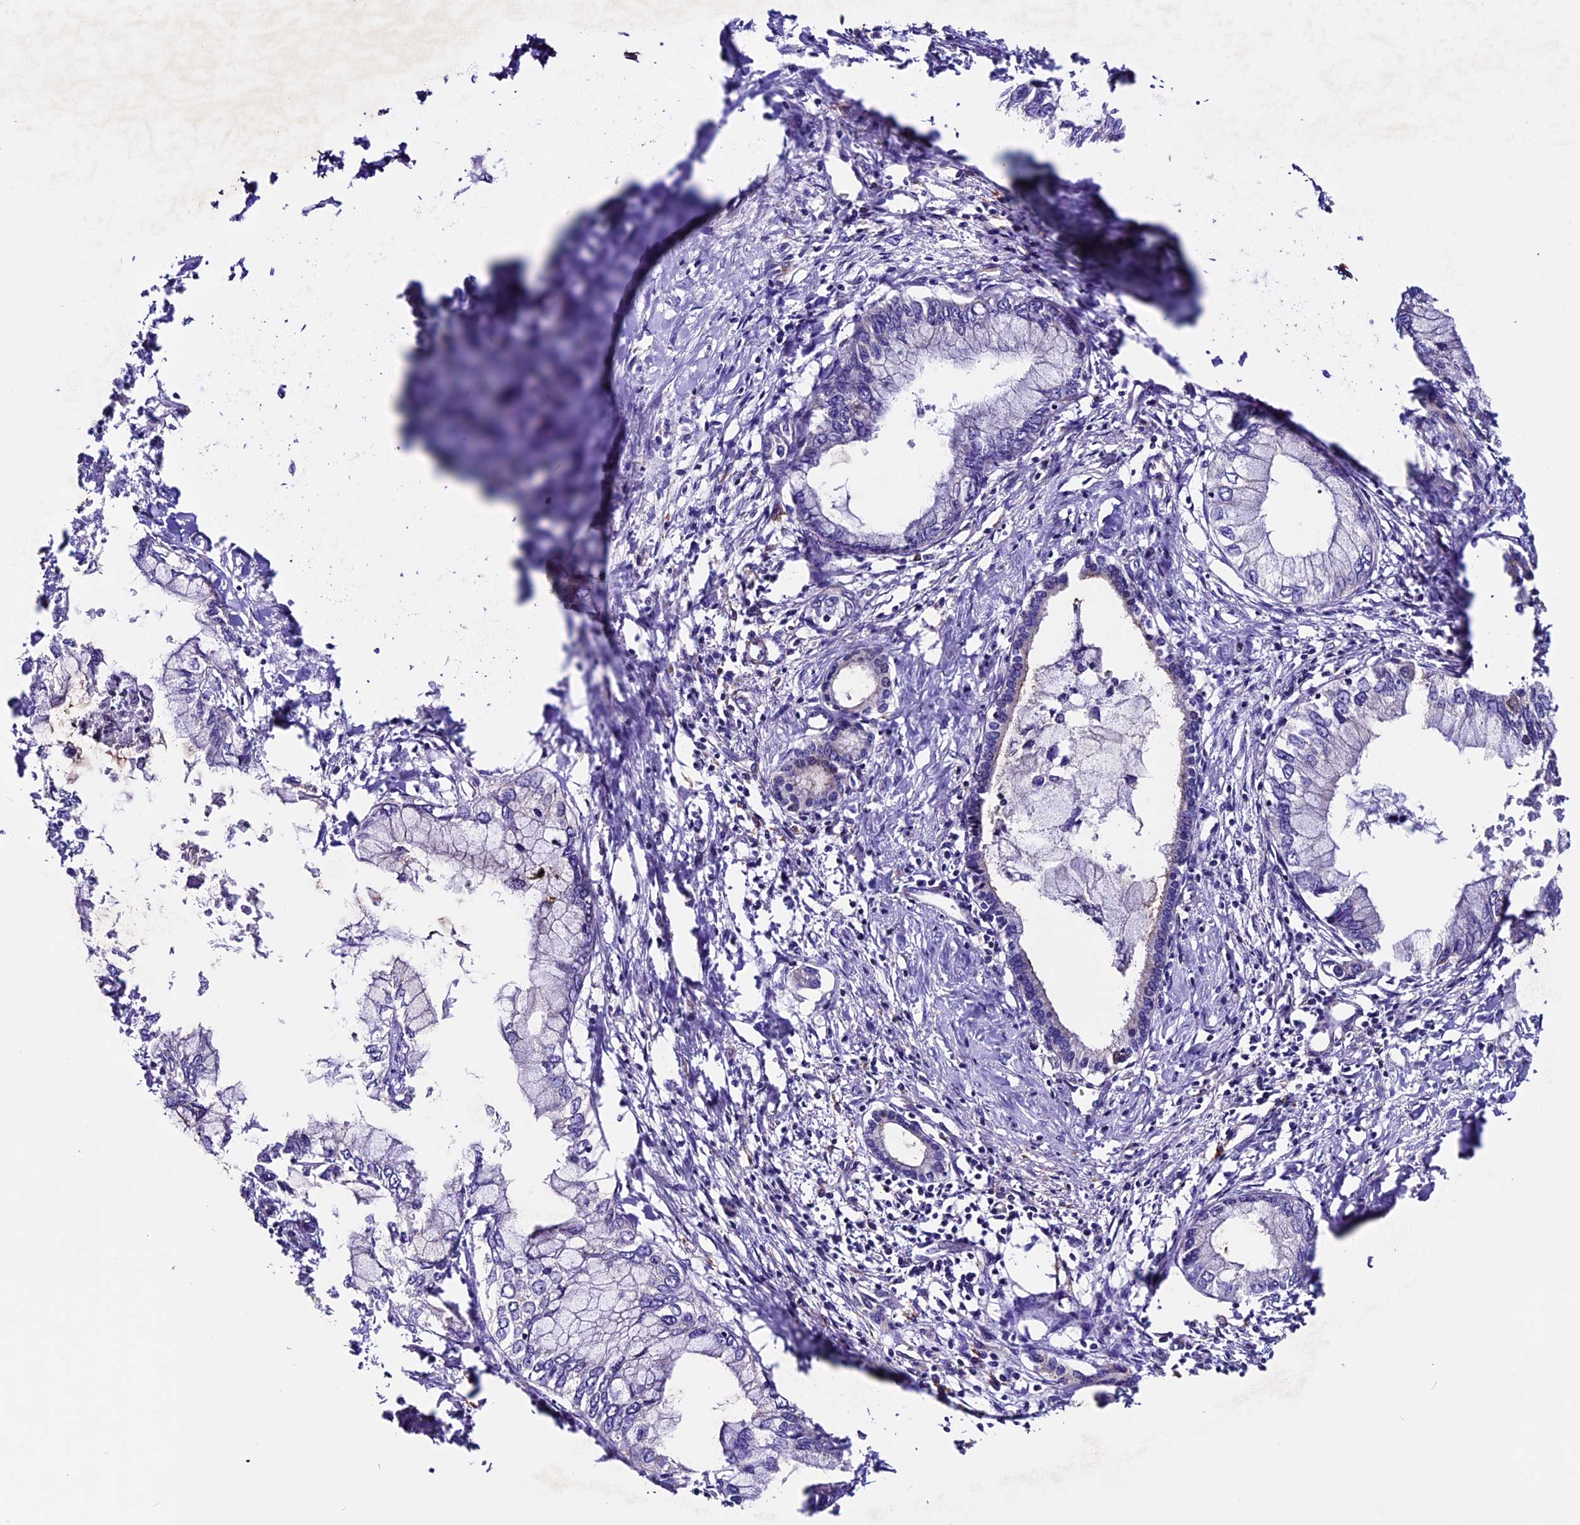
{"staining": {"intensity": "negative", "quantity": "none", "location": "none"}, "tissue": "pancreatic cancer", "cell_type": "Tumor cells", "image_type": "cancer", "snomed": [{"axis": "morphology", "description": "Adenocarcinoma, NOS"}, {"axis": "topography", "description": "Pancreas"}], "caption": "DAB (3,3'-diaminobenzidine) immunohistochemical staining of human pancreatic cancer (adenocarcinoma) reveals no significant positivity in tumor cells.", "gene": "ZNF598", "patient": {"sex": "male", "age": 48}}